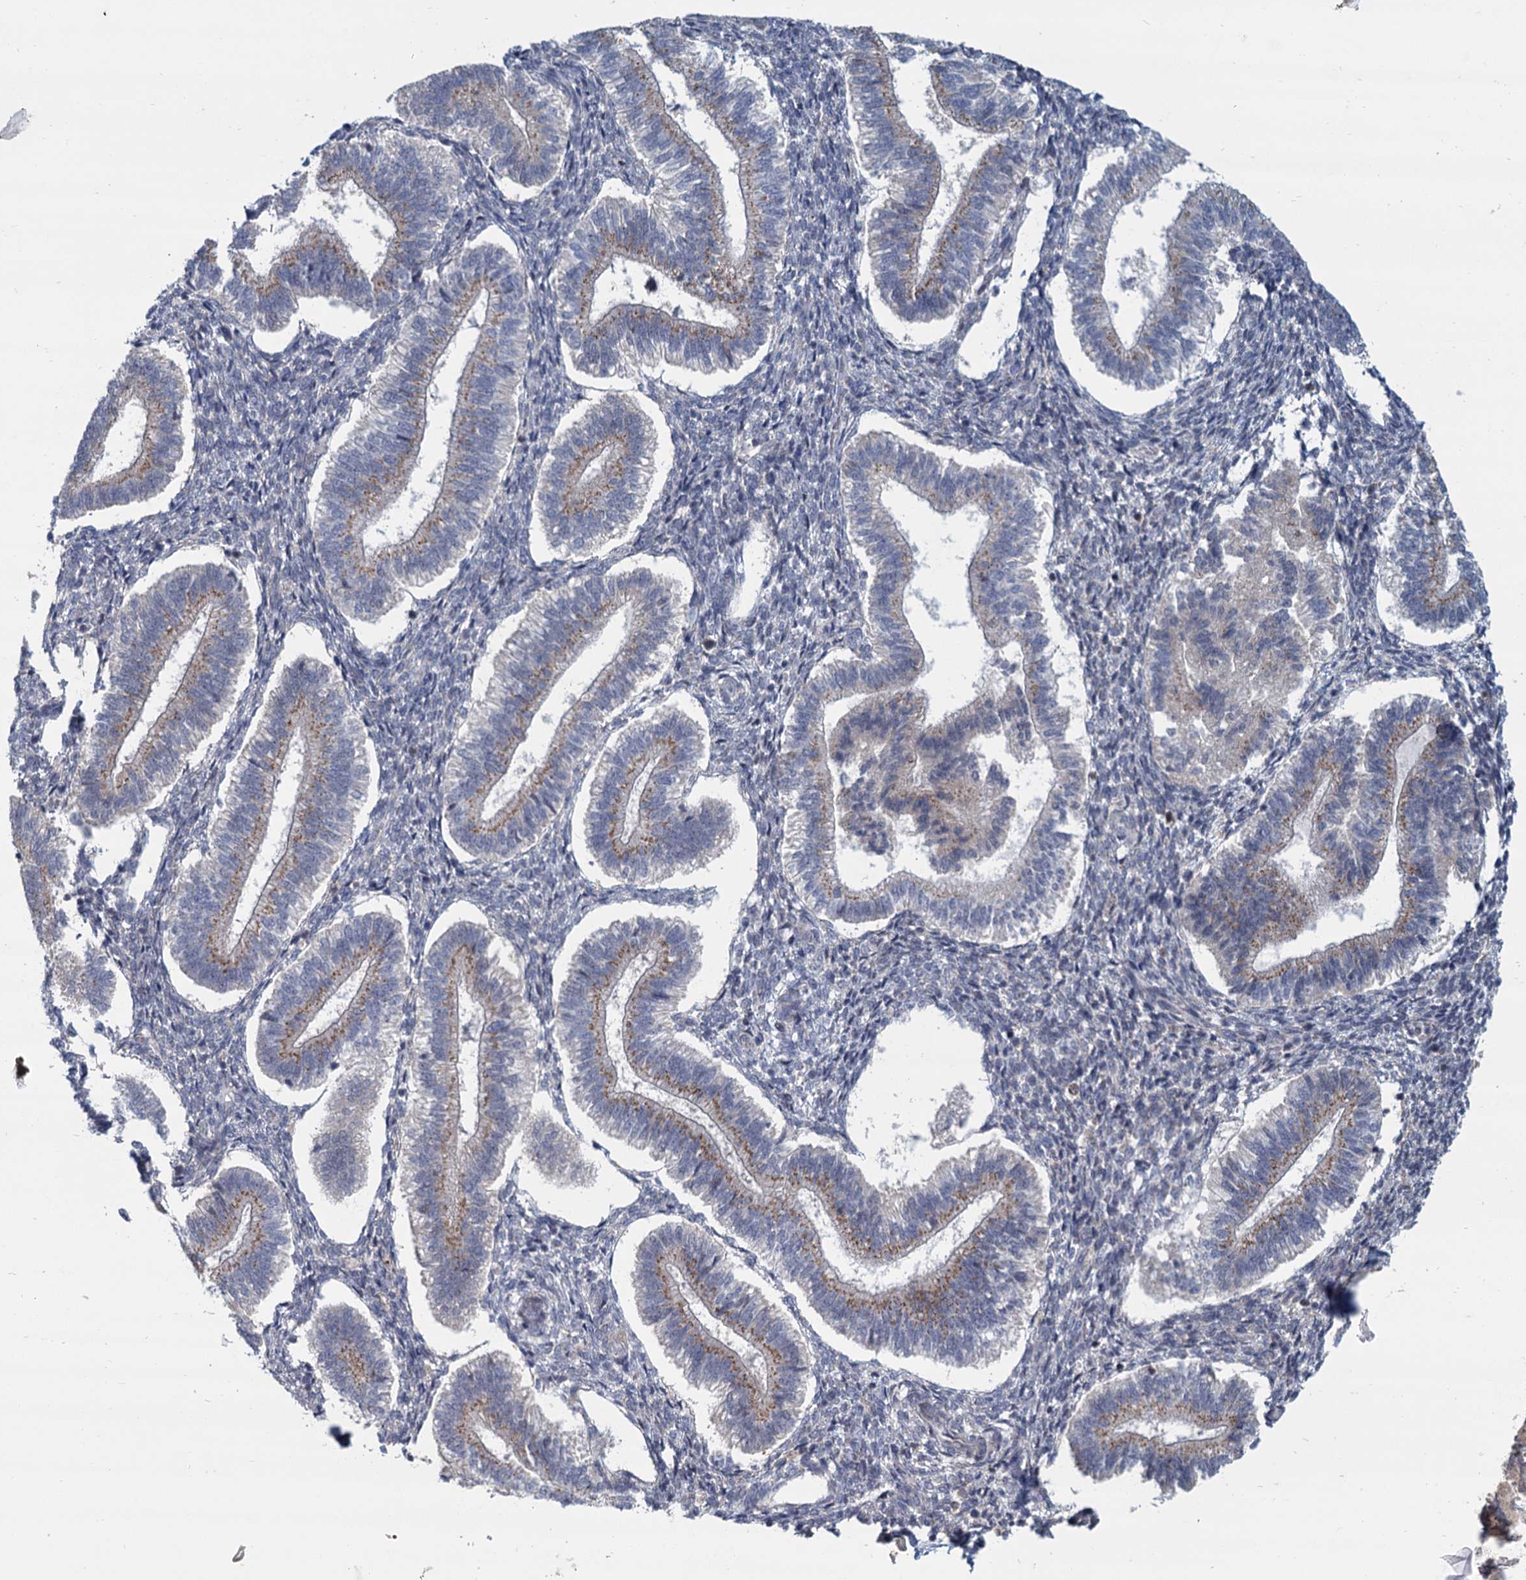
{"staining": {"intensity": "negative", "quantity": "none", "location": "none"}, "tissue": "endometrium", "cell_type": "Cells in endometrial stroma", "image_type": "normal", "snomed": [{"axis": "morphology", "description": "Normal tissue, NOS"}, {"axis": "topography", "description": "Endometrium"}], "caption": "IHC of unremarkable human endometrium shows no expression in cells in endometrial stroma.", "gene": "STAP1", "patient": {"sex": "female", "age": 25}}